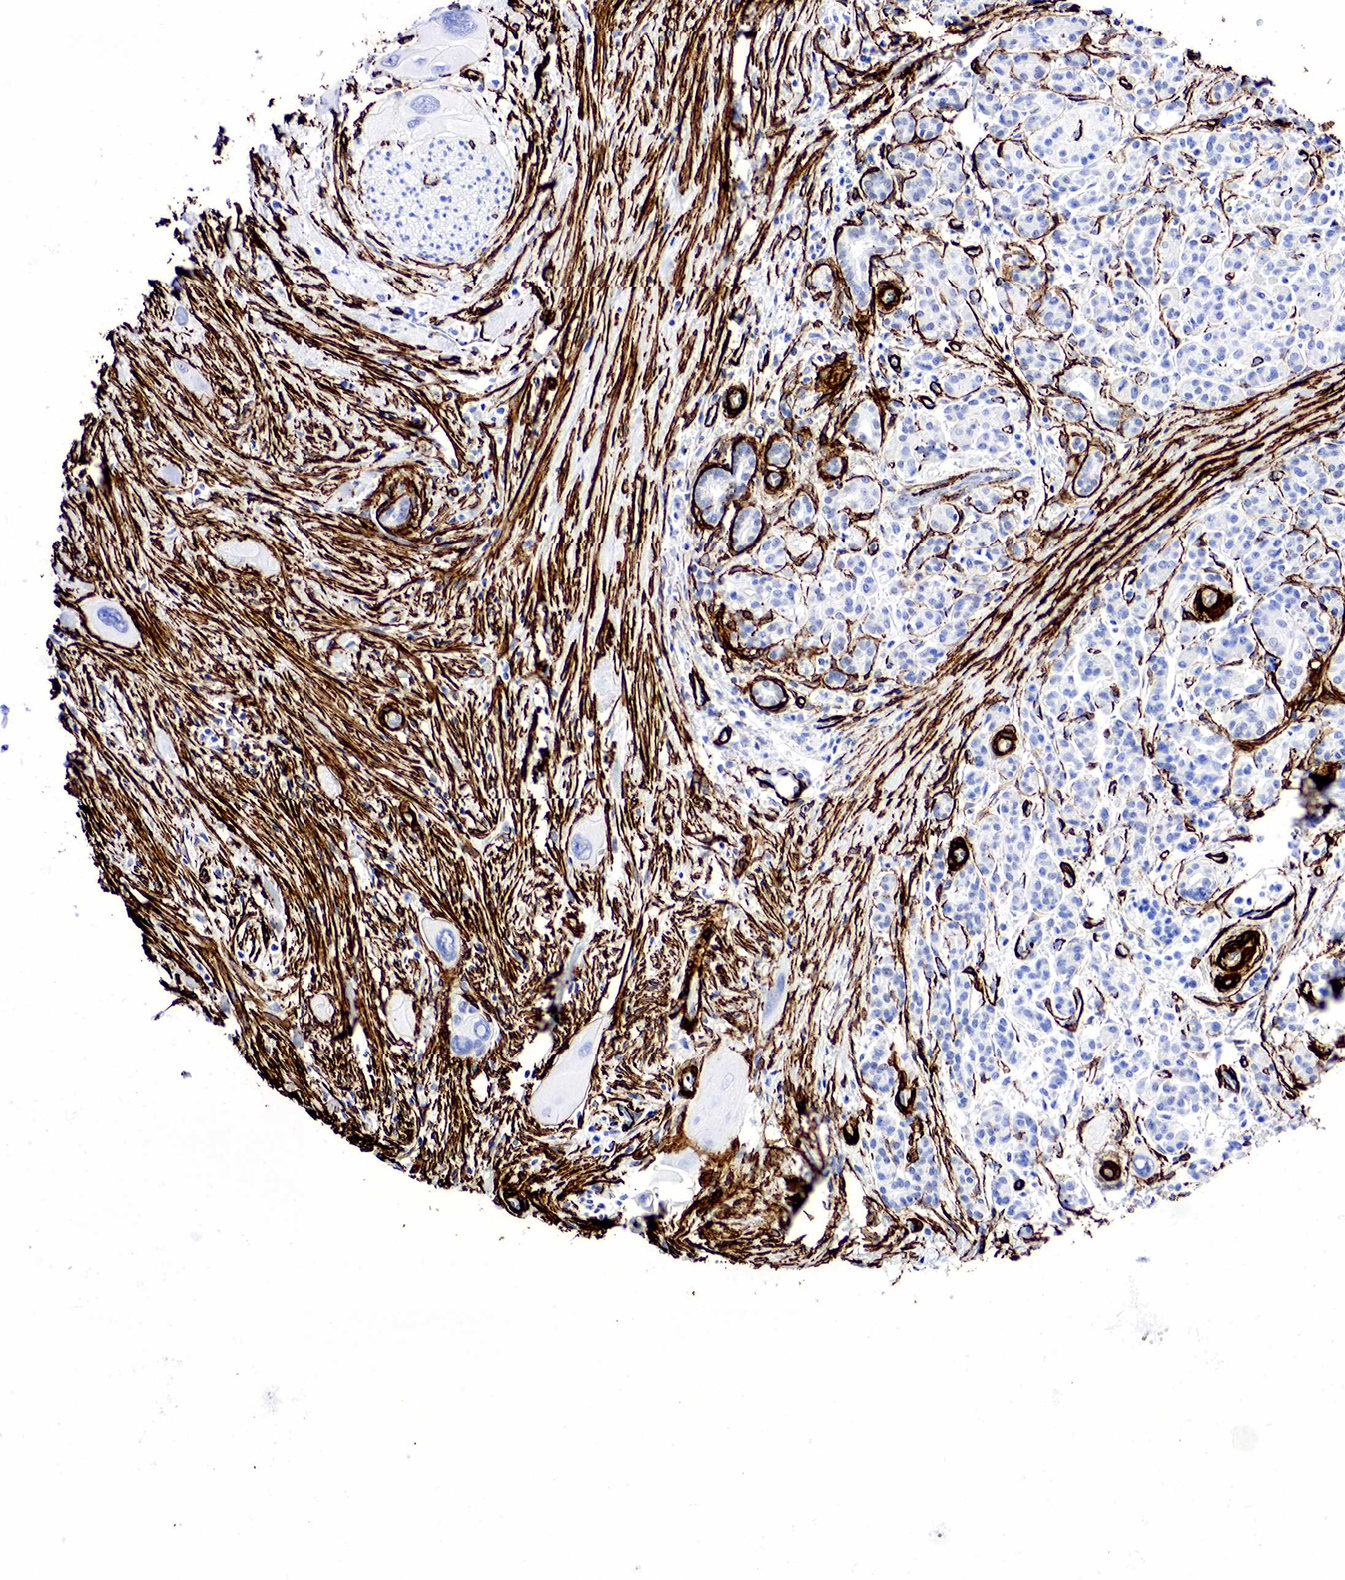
{"staining": {"intensity": "negative", "quantity": "none", "location": "none"}, "tissue": "pancreas", "cell_type": "Exocrine glandular cells", "image_type": "normal", "snomed": [{"axis": "morphology", "description": "Normal tissue, NOS"}, {"axis": "topography", "description": "Pancreas"}], "caption": "Image shows no significant protein expression in exocrine glandular cells of unremarkable pancreas.", "gene": "ACTA2", "patient": {"sex": "male", "age": 73}}